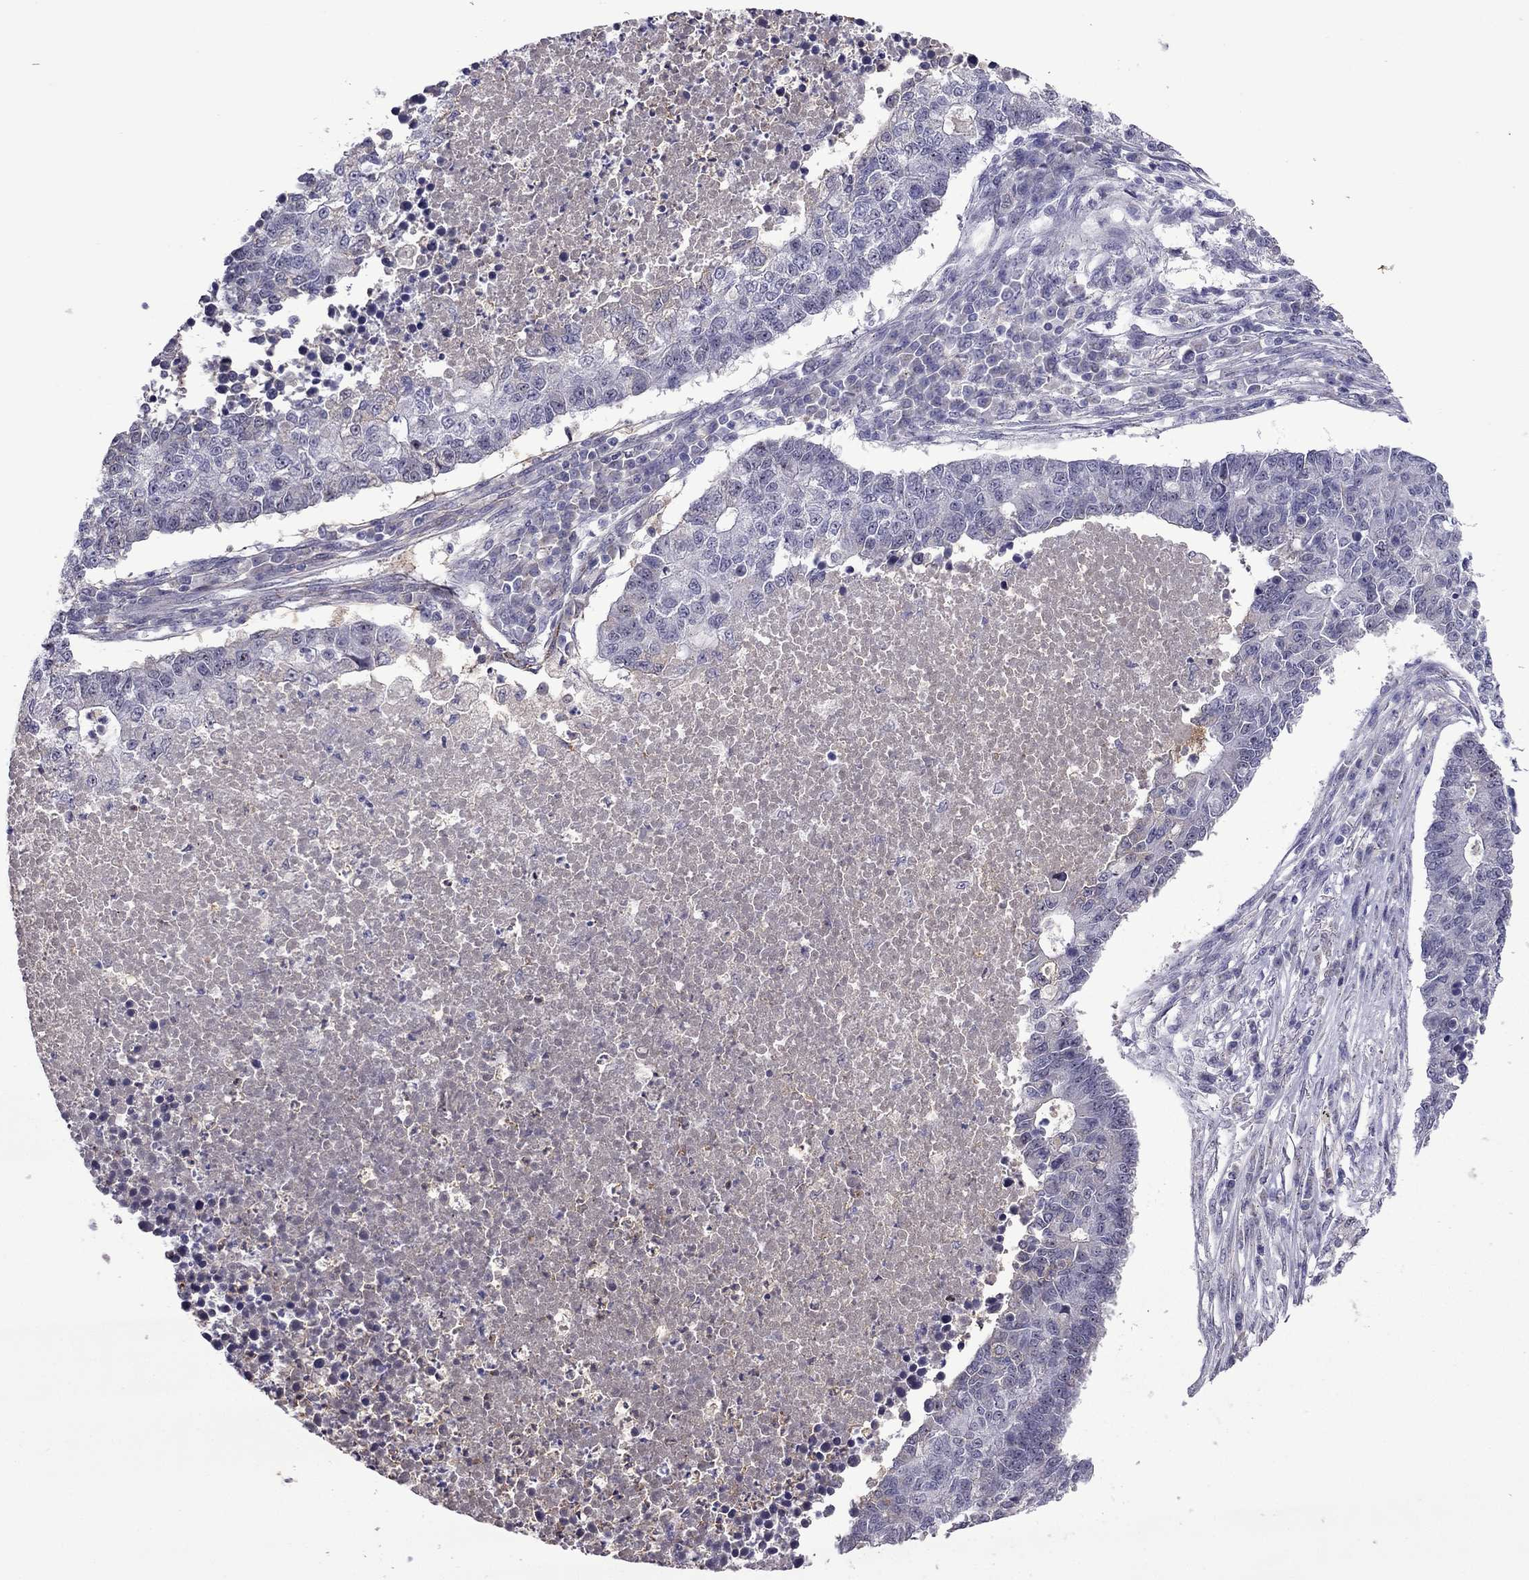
{"staining": {"intensity": "negative", "quantity": "none", "location": "none"}, "tissue": "lung cancer", "cell_type": "Tumor cells", "image_type": "cancer", "snomed": [{"axis": "morphology", "description": "Adenocarcinoma, NOS"}, {"axis": "topography", "description": "Lung"}], "caption": "An IHC micrograph of adenocarcinoma (lung) is shown. There is no staining in tumor cells of adenocarcinoma (lung). Nuclei are stained in blue.", "gene": "MYBPH", "patient": {"sex": "male", "age": 57}}